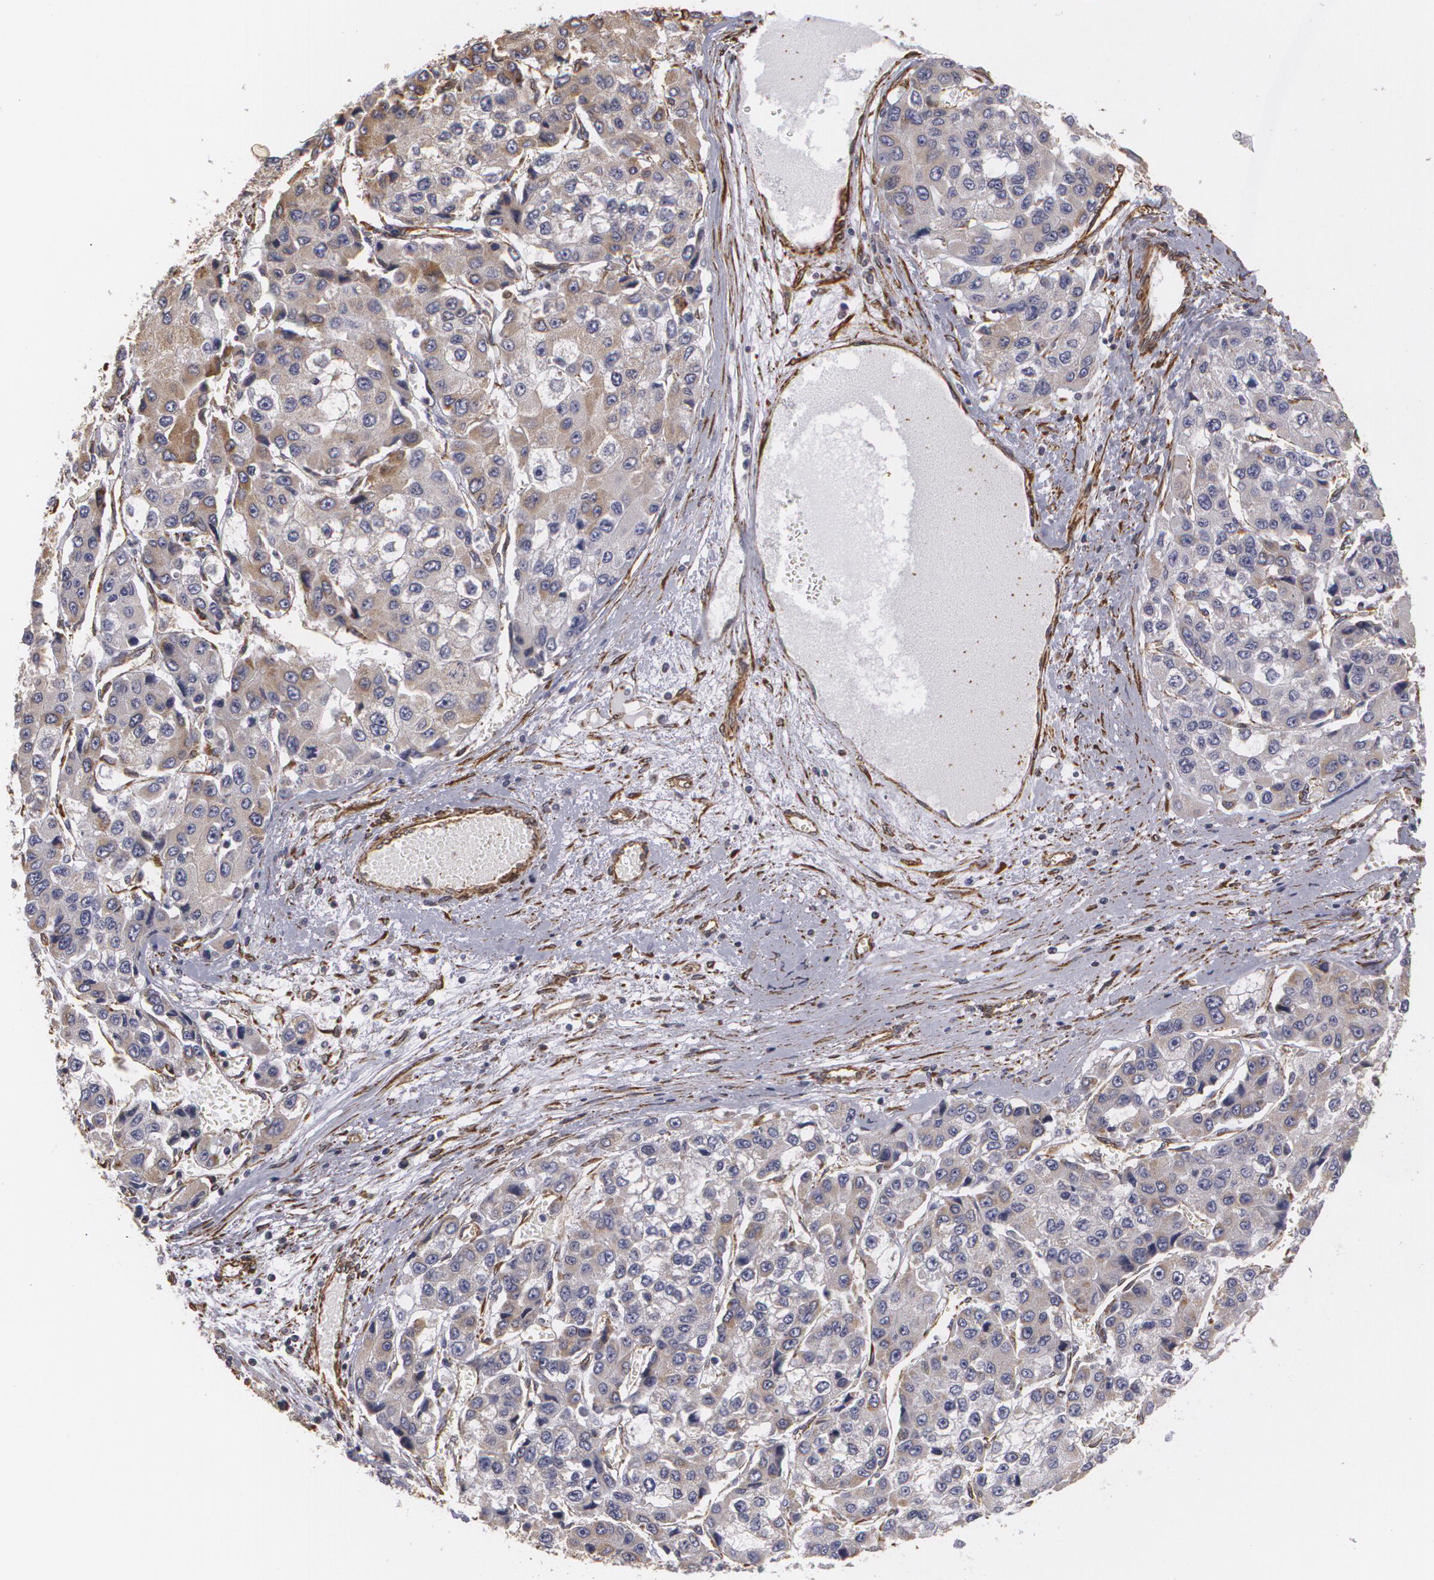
{"staining": {"intensity": "weak", "quantity": "25%-75%", "location": "cytoplasmic/membranous"}, "tissue": "liver cancer", "cell_type": "Tumor cells", "image_type": "cancer", "snomed": [{"axis": "morphology", "description": "Carcinoma, Hepatocellular, NOS"}, {"axis": "topography", "description": "Liver"}], "caption": "This is an image of immunohistochemistry staining of hepatocellular carcinoma (liver), which shows weak staining in the cytoplasmic/membranous of tumor cells.", "gene": "CYB5R3", "patient": {"sex": "female", "age": 66}}